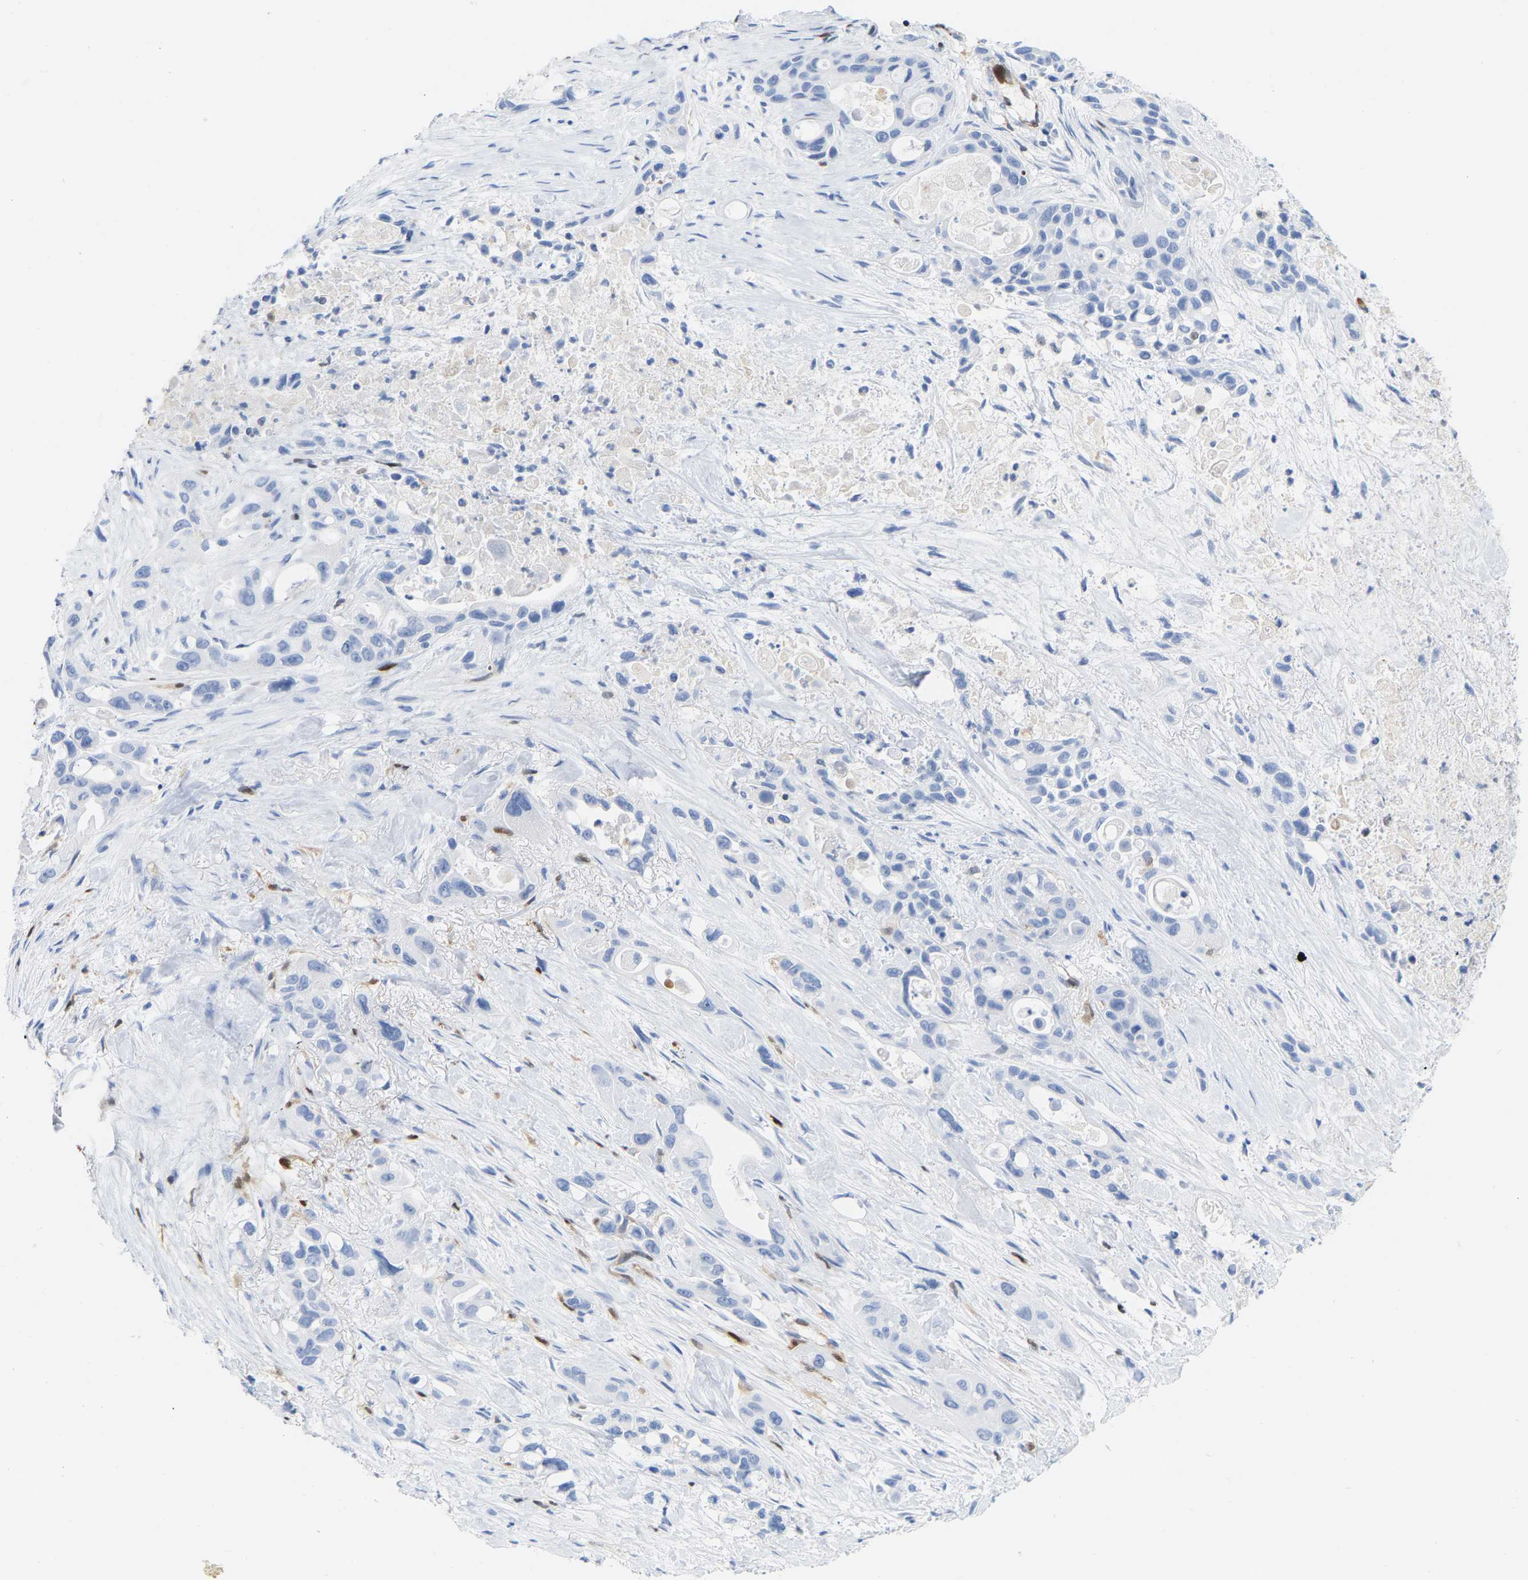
{"staining": {"intensity": "negative", "quantity": "none", "location": "none"}, "tissue": "pancreatic cancer", "cell_type": "Tumor cells", "image_type": "cancer", "snomed": [{"axis": "morphology", "description": "Adenocarcinoma, NOS"}, {"axis": "topography", "description": "Pancreas"}], "caption": "Immunohistochemistry of pancreatic cancer (adenocarcinoma) exhibits no expression in tumor cells.", "gene": "GIMAP4", "patient": {"sex": "male", "age": 53}}